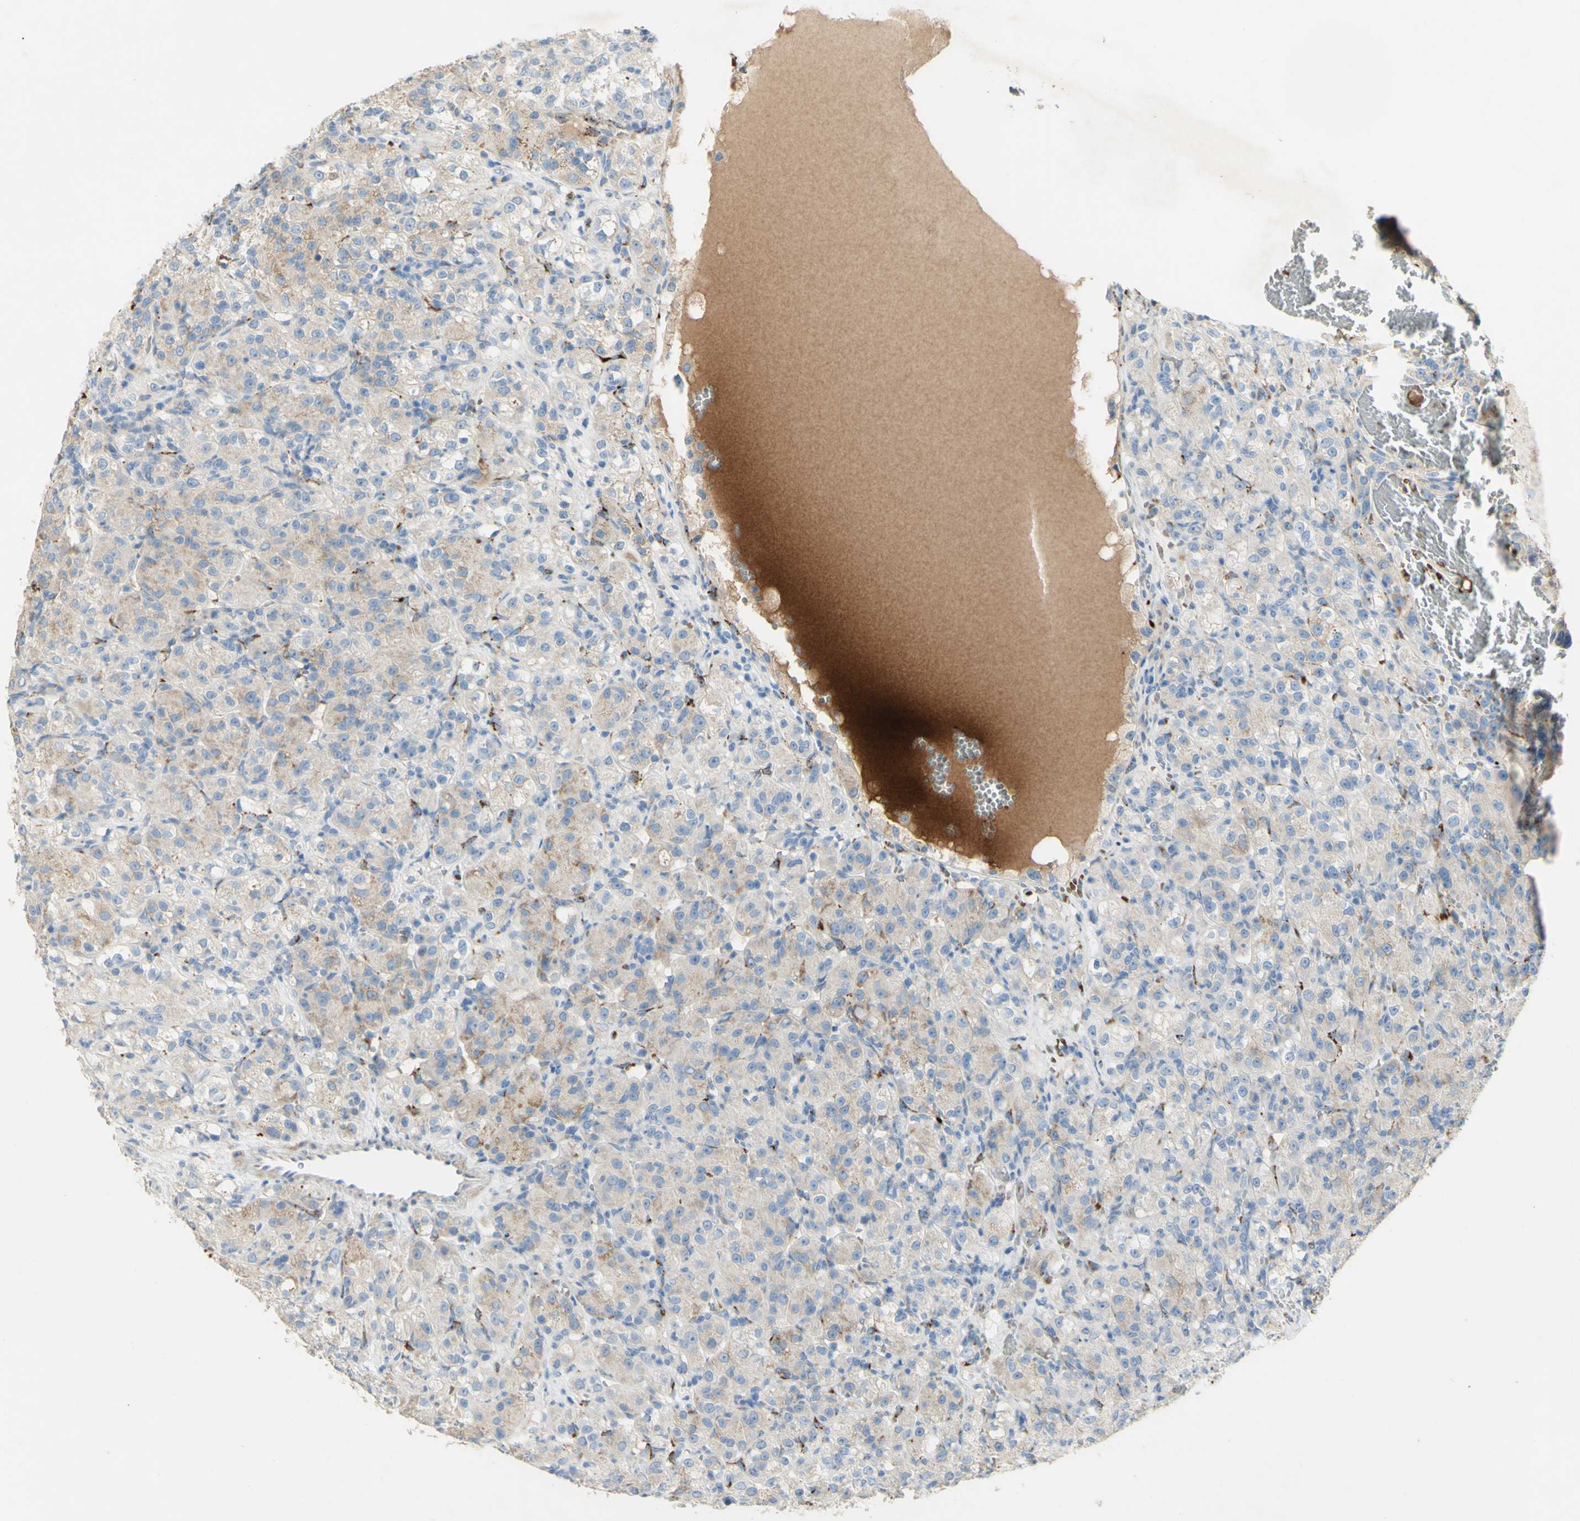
{"staining": {"intensity": "weak", "quantity": "<25%", "location": "cytoplasmic/membranous"}, "tissue": "renal cancer", "cell_type": "Tumor cells", "image_type": "cancer", "snomed": [{"axis": "morphology", "description": "Adenocarcinoma, NOS"}, {"axis": "topography", "description": "Kidney"}], "caption": "An image of human renal adenocarcinoma is negative for staining in tumor cells. (IHC, brightfield microscopy, high magnification).", "gene": "GAN", "patient": {"sex": "male", "age": 61}}